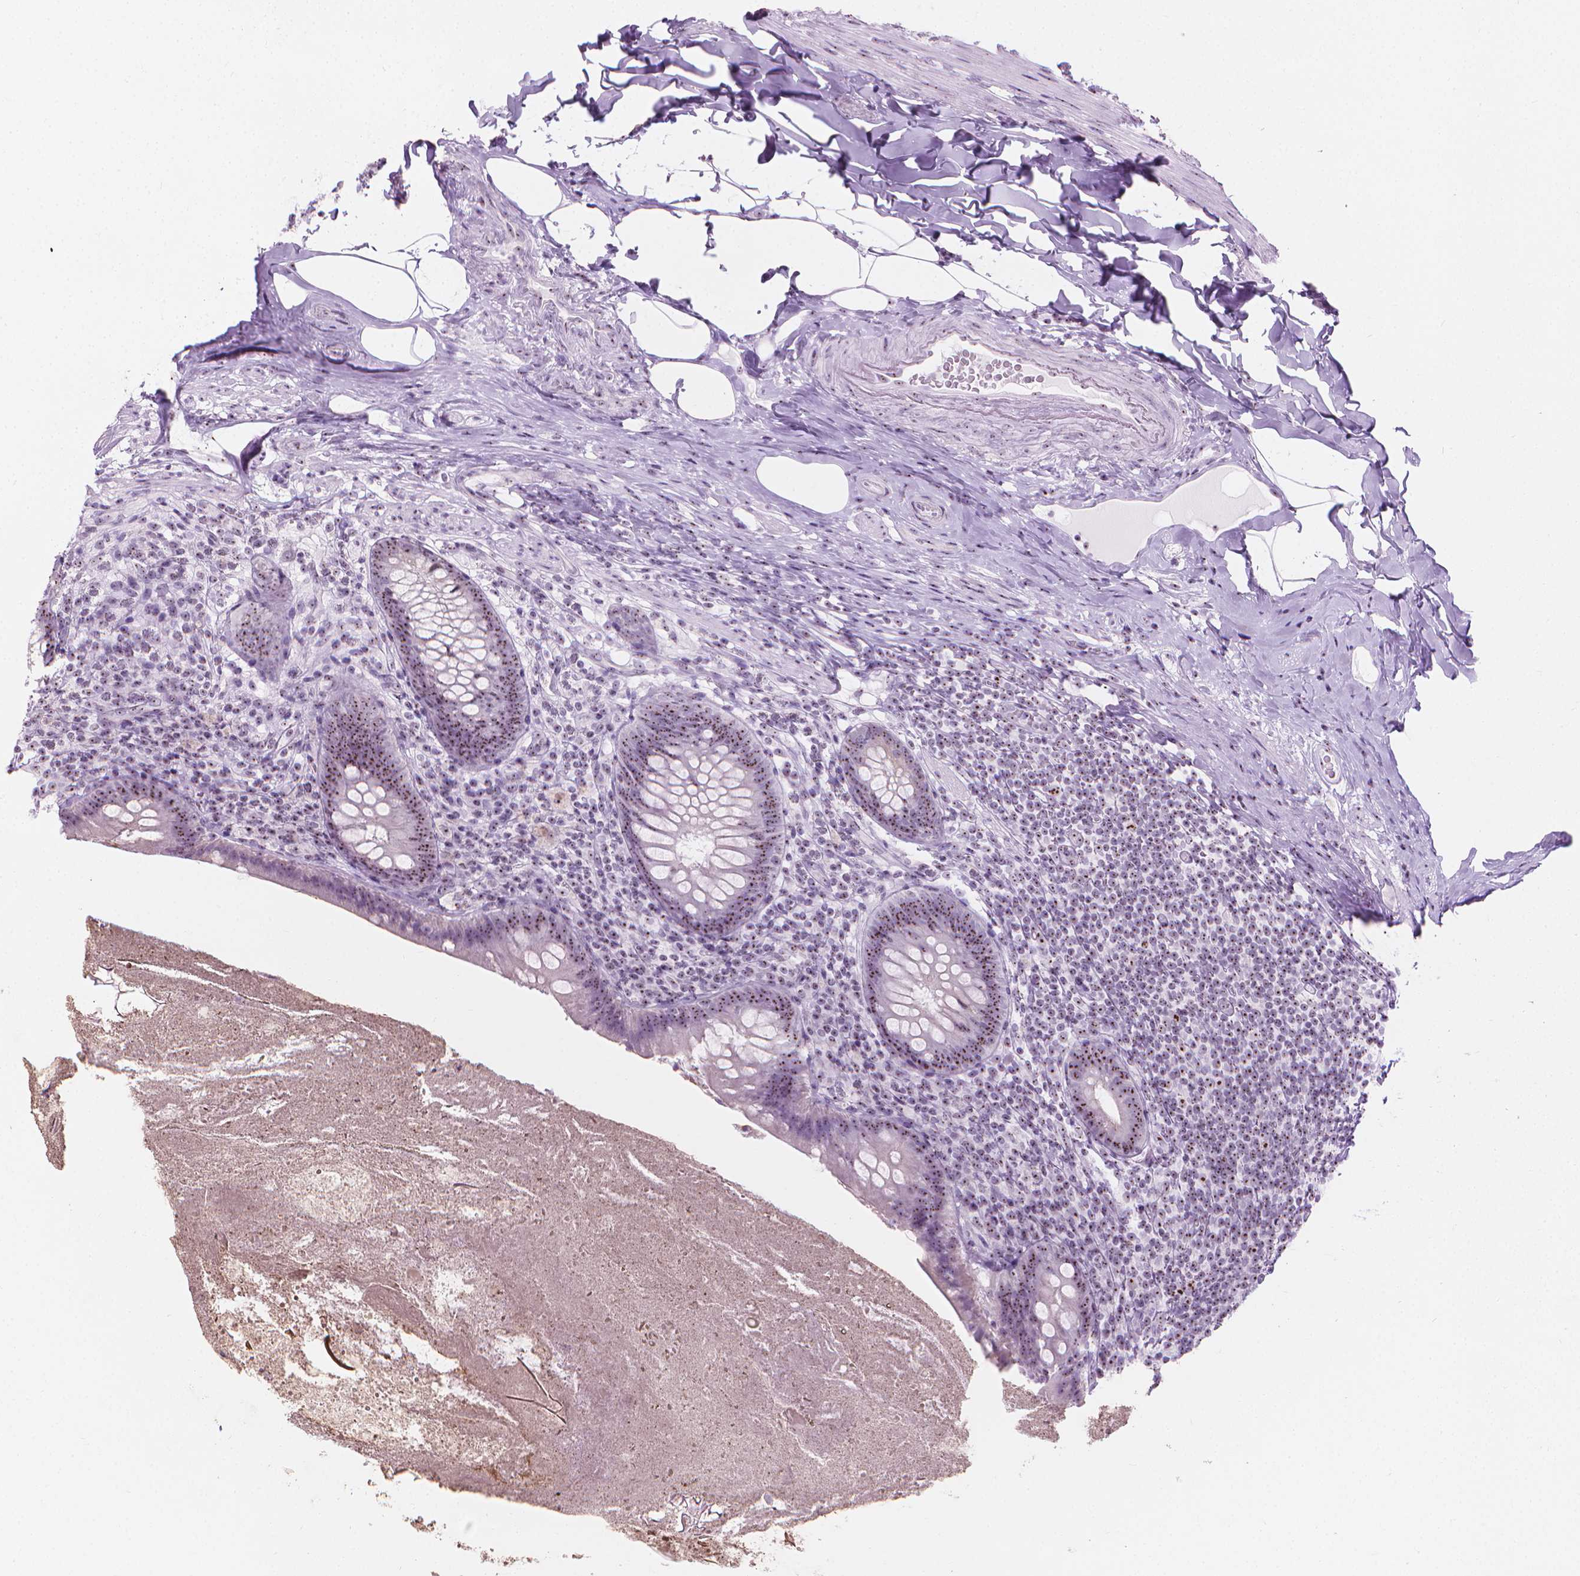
{"staining": {"intensity": "moderate", "quantity": ">75%", "location": "nuclear"}, "tissue": "appendix", "cell_type": "Glandular cells", "image_type": "normal", "snomed": [{"axis": "morphology", "description": "Normal tissue, NOS"}, {"axis": "topography", "description": "Appendix"}], "caption": "The micrograph shows a brown stain indicating the presence of a protein in the nuclear of glandular cells in appendix. (IHC, brightfield microscopy, high magnification).", "gene": "NOL7", "patient": {"sex": "male", "age": 47}}